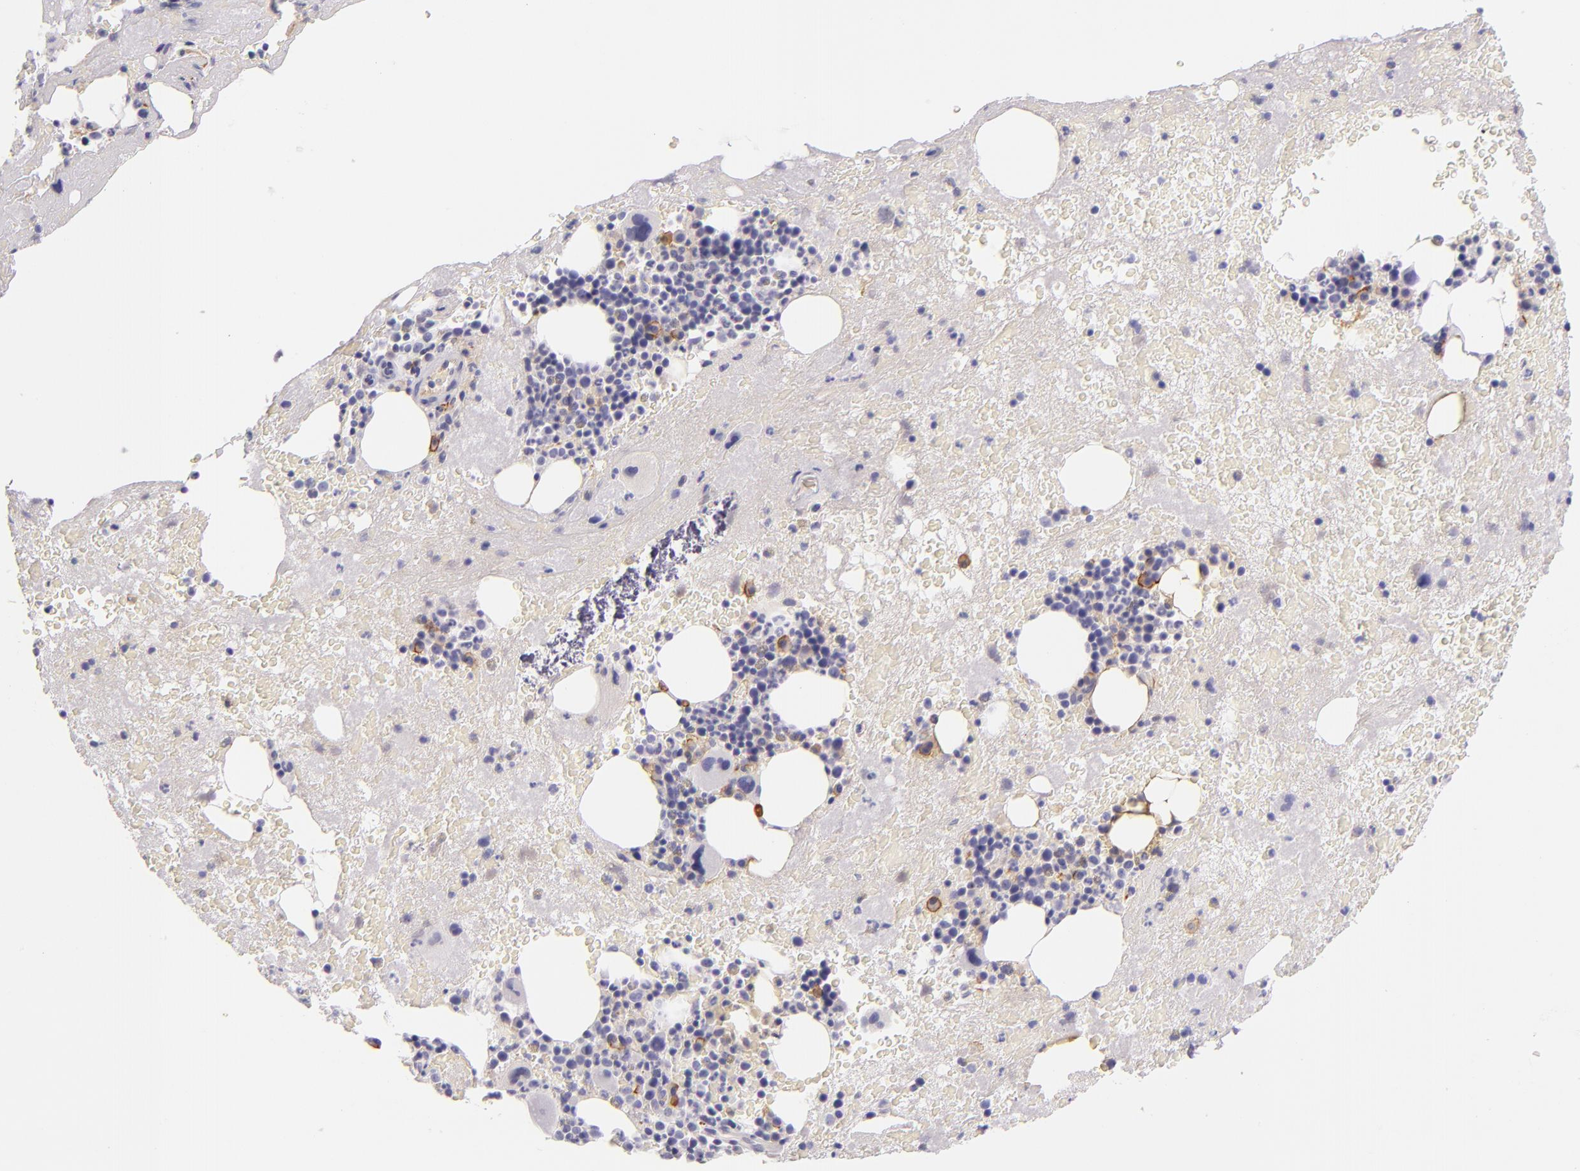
{"staining": {"intensity": "moderate", "quantity": "<25%", "location": "cytoplasmic/membranous"}, "tissue": "bone marrow", "cell_type": "Hematopoietic cells", "image_type": "normal", "snomed": [{"axis": "morphology", "description": "Normal tissue, NOS"}, {"axis": "topography", "description": "Bone marrow"}], "caption": "High-power microscopy captured an immunohistochemistry (IHC) micrograph of normal bone marrow, revealing moderate cytoplasmic/membranous expression in about <25% of hematopoietic cells.", "gene": "ICAM1", "patient": {"sex": "male", "age": 76}}